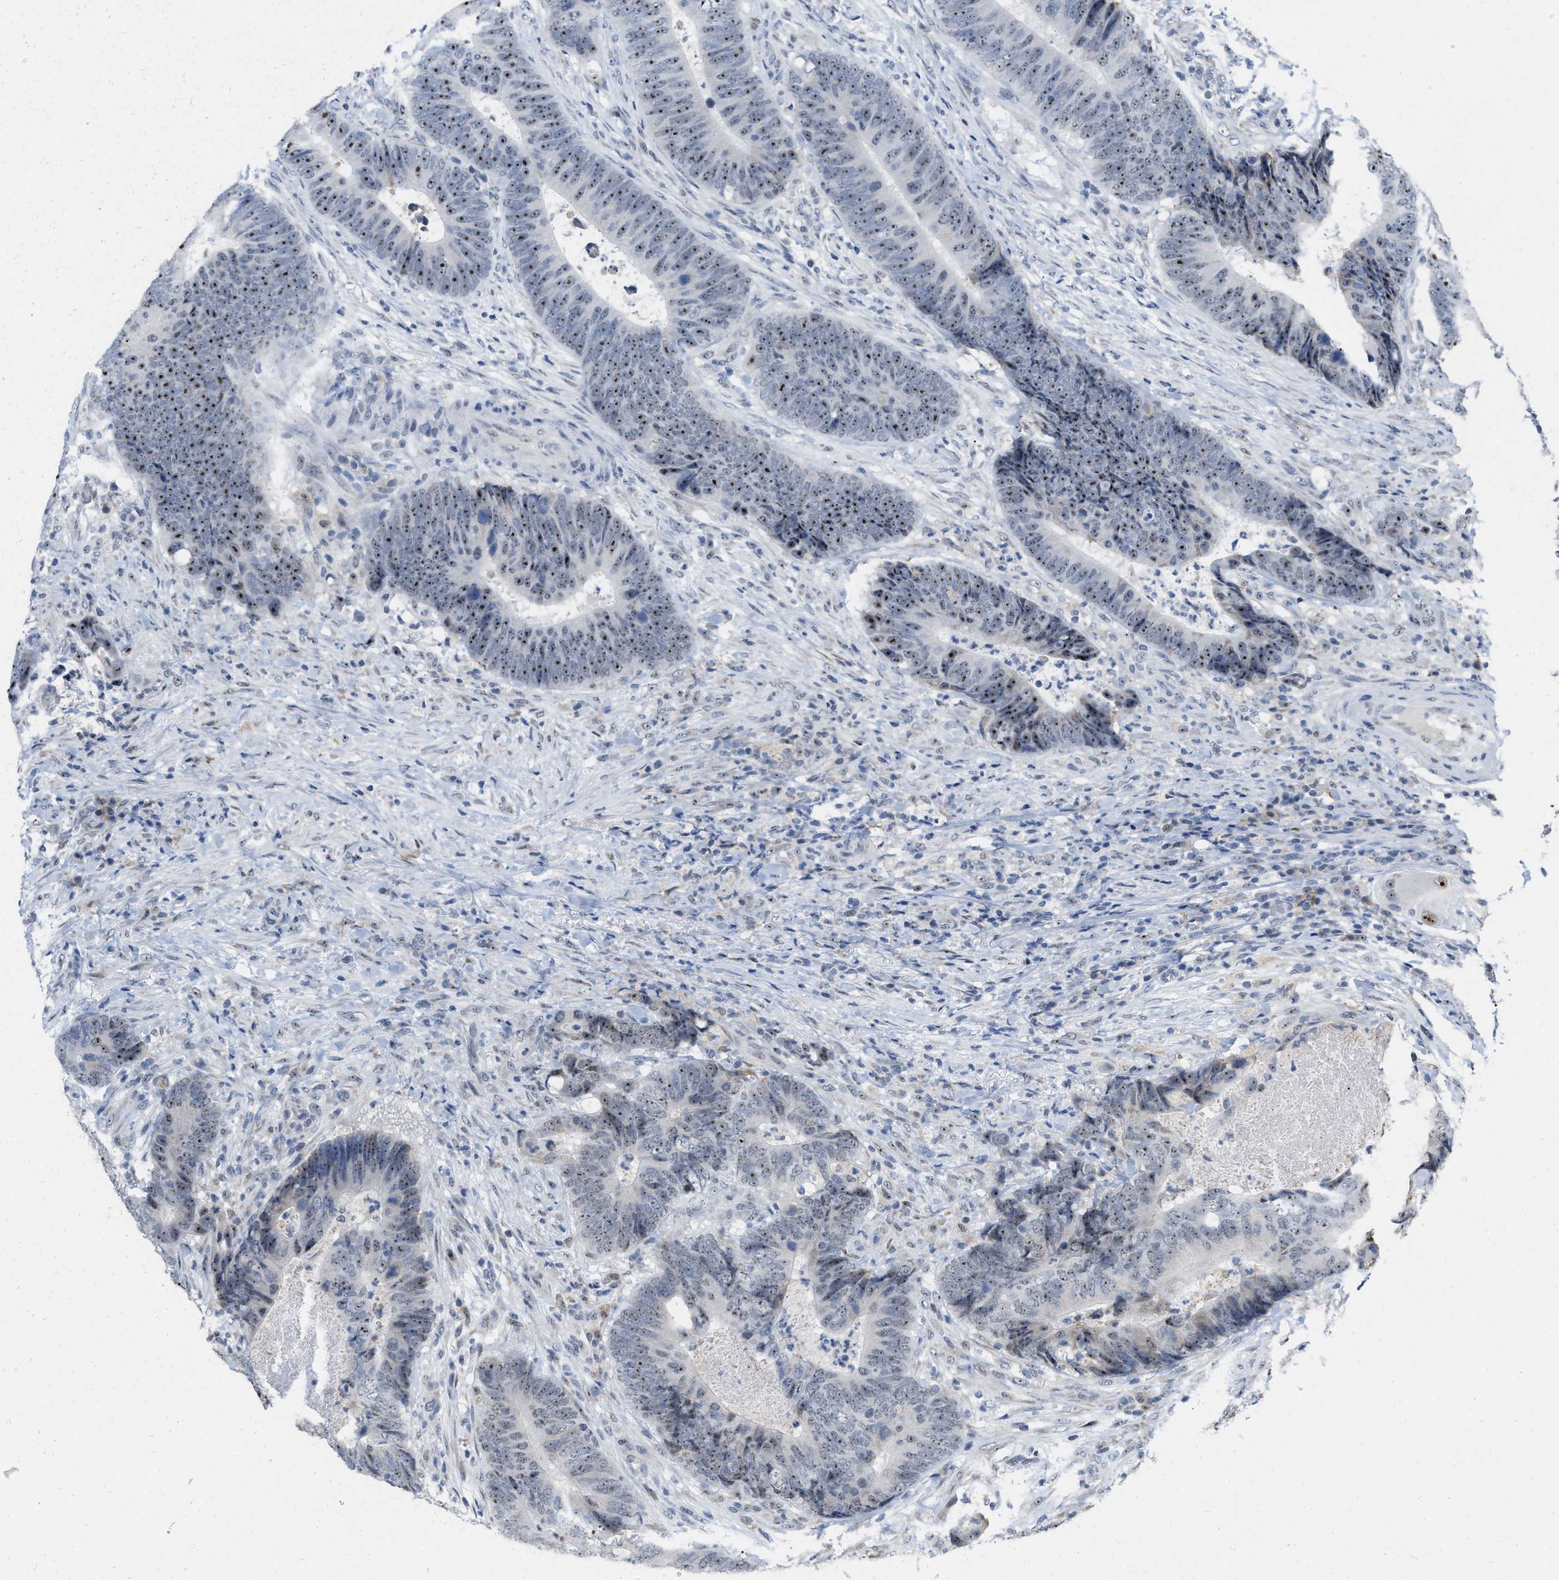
{"staining": {"intensity": "strong", "quantity": ">75%", "location": "nuclear"}, "tissue": "colorectal cancer", "cell_type": "Tumor cells", "image_type": "cancer", "snomed": [{"axis": "morphology", "description": "Adenocarcinoma, NOS"}, {"axis": "topography", "description": "Colon"}], "caption": "Colorectal adenocarcinoma stained with a brown dye demonstrates strong nuclear positive positivity in approximately >75% of tumor cells.", "gene": "ELAC2", "patient": {"sex": "male", "age": 56}}